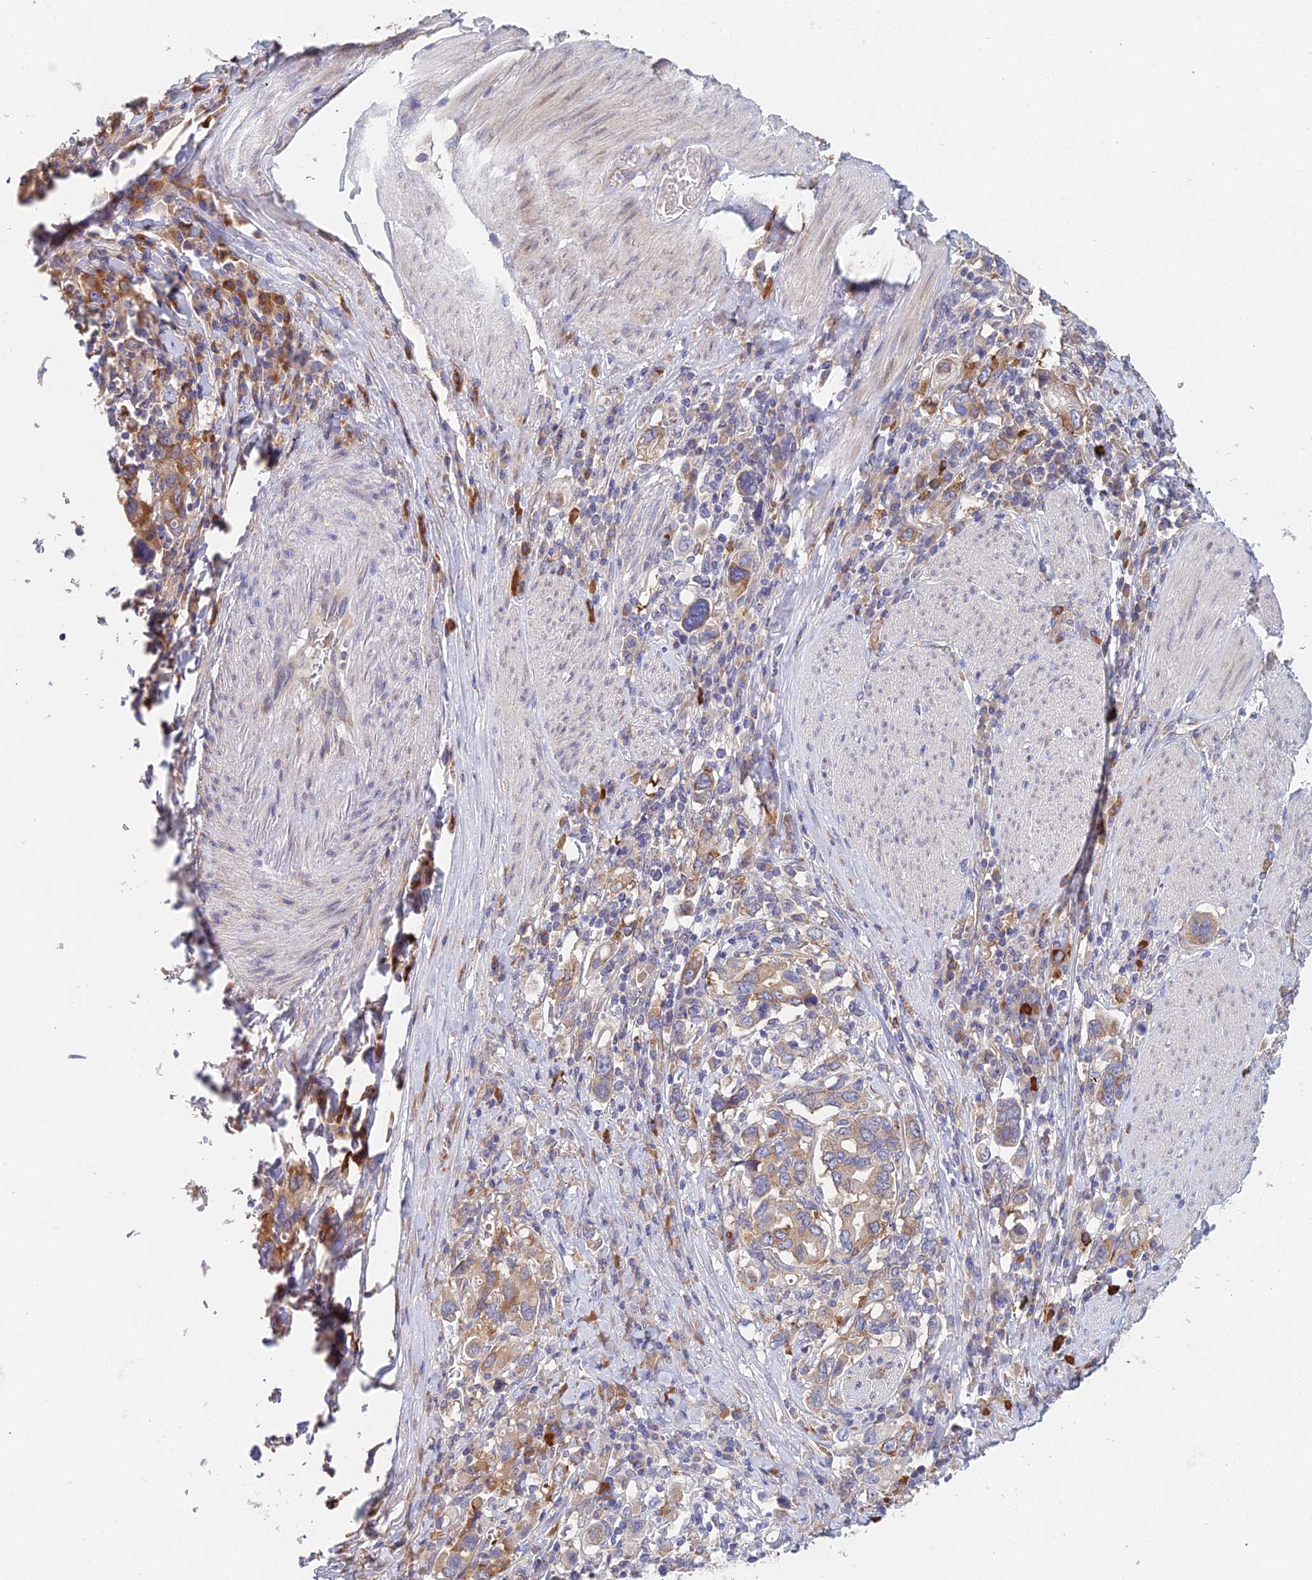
{"staining": {"intensity": "moderate", "quantity": ">75%", "location": "cytoplasmic/membranous"}, "tissue": "stomach cancer", "cell_type": "Tumor cells", "image_type": "cancer", "snomed": [{"axis": "morphology", "description": "Adenocarcinoma, NOS"}, {"axis": "topography", "description": "Stomach, upper"}, {"axis": "topography", "description": "Stomach"}], "caption": "Moderate cytoplasmic/membranous staining is seen in about >75% of tumor cells in stomach cancer.", "gene": "ELOF1", "patient": {"sex": "male", "age": 62}}